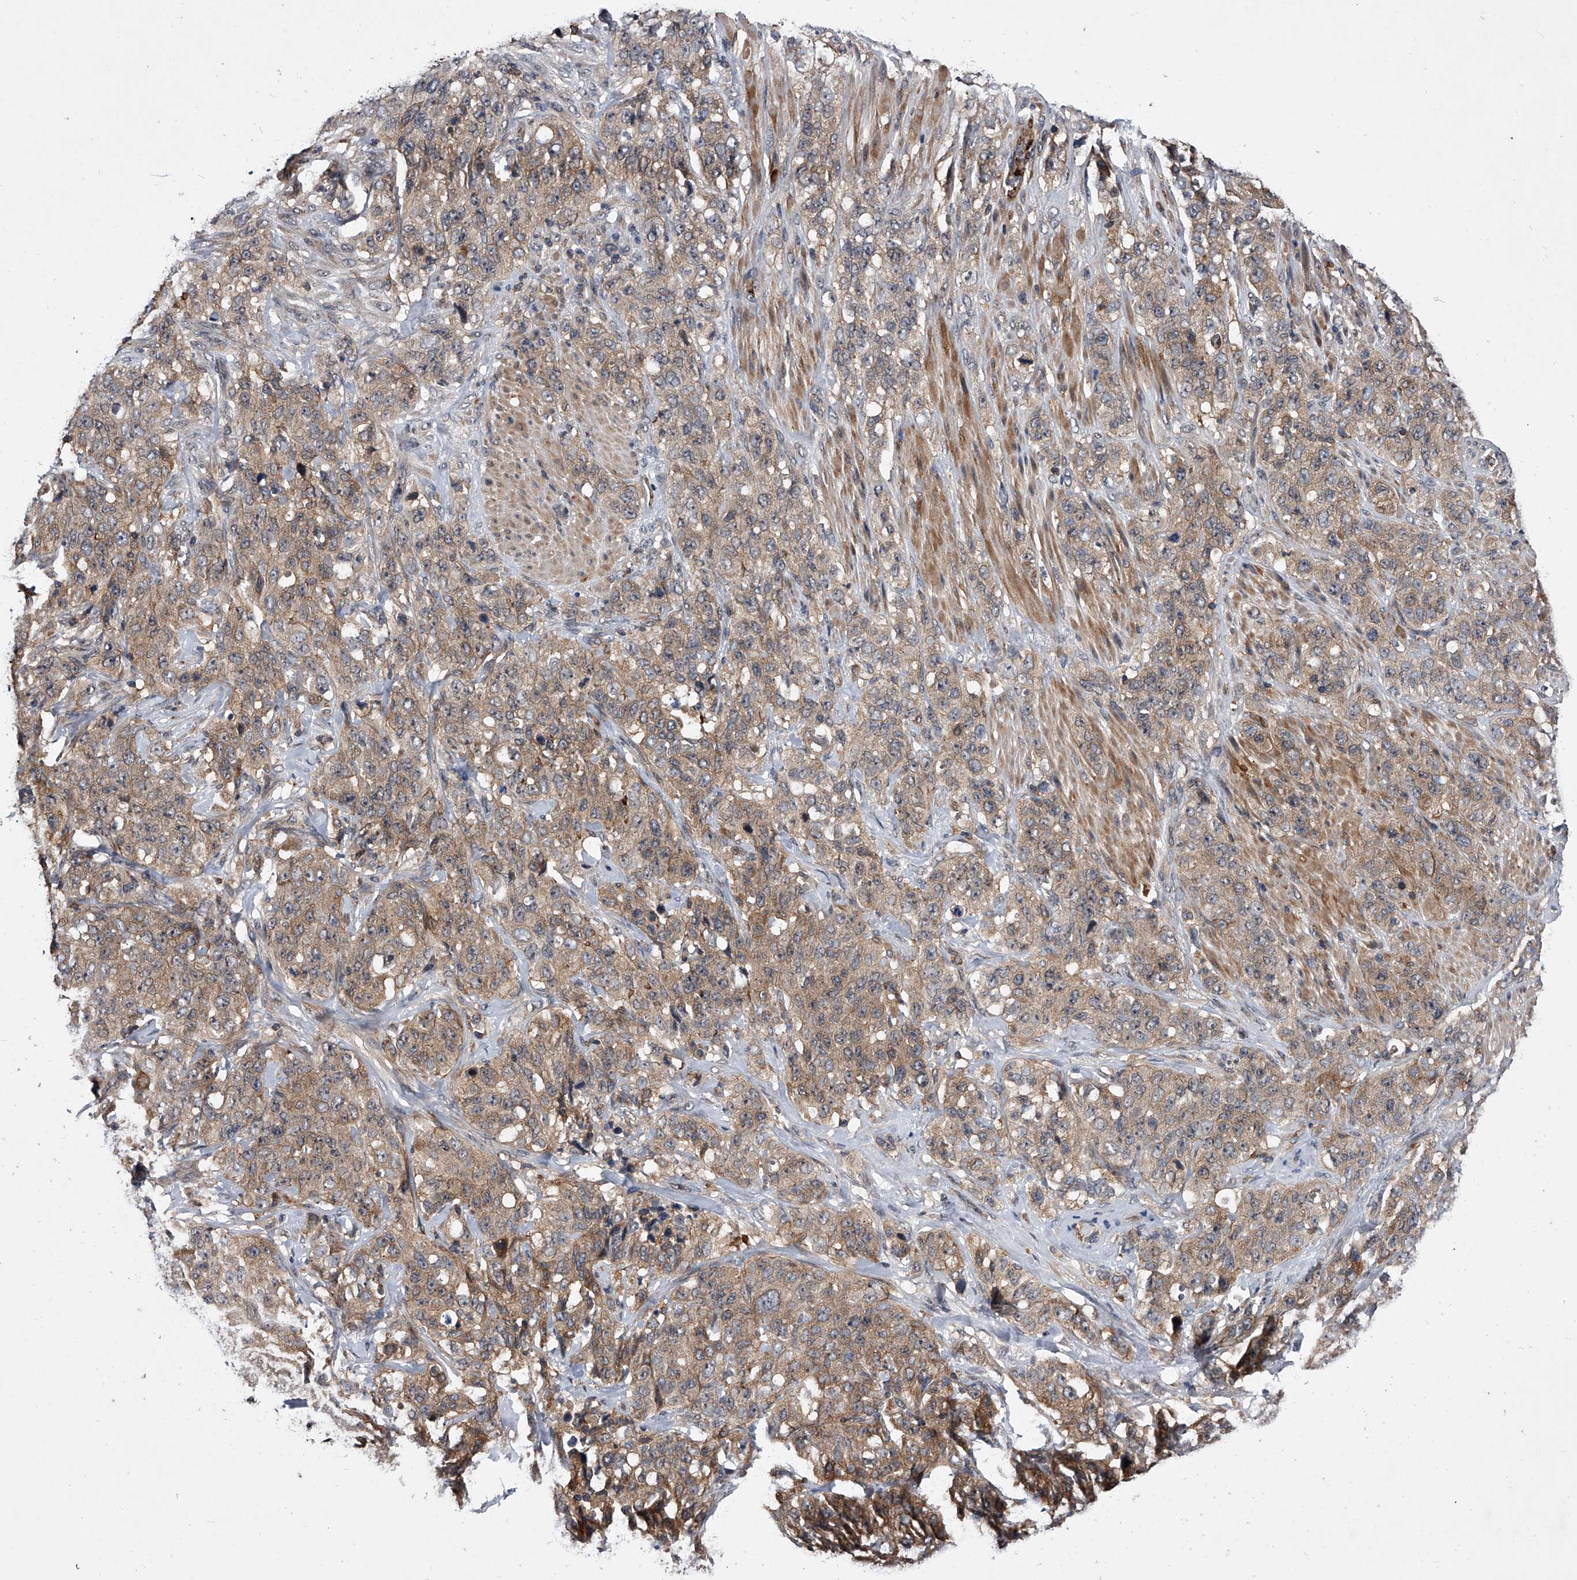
{"staining": {"intensity": "weak", "quantity": ">75%", "location": "cytoplasmic/membranous"}, "tissue": "stomach cancer", "cell_type": "Tumor cells", "image_type": "cancer", "snomed": [{"axis": "morphology", "description": "Adenocarcinoma, NOS"}, {"axis": "topography", "description": "Stomach"}], "caption": "The image shows immunohistochemical staining of adenocarcinoma (stomach). There is weak cytoplasmic/membranous staining is seen in about >75% of tumor cells. (IHC, brightfield microscopy, high magnification).", "gene": "ZNF30", "patient": {"sex": "male", "age": 48}}